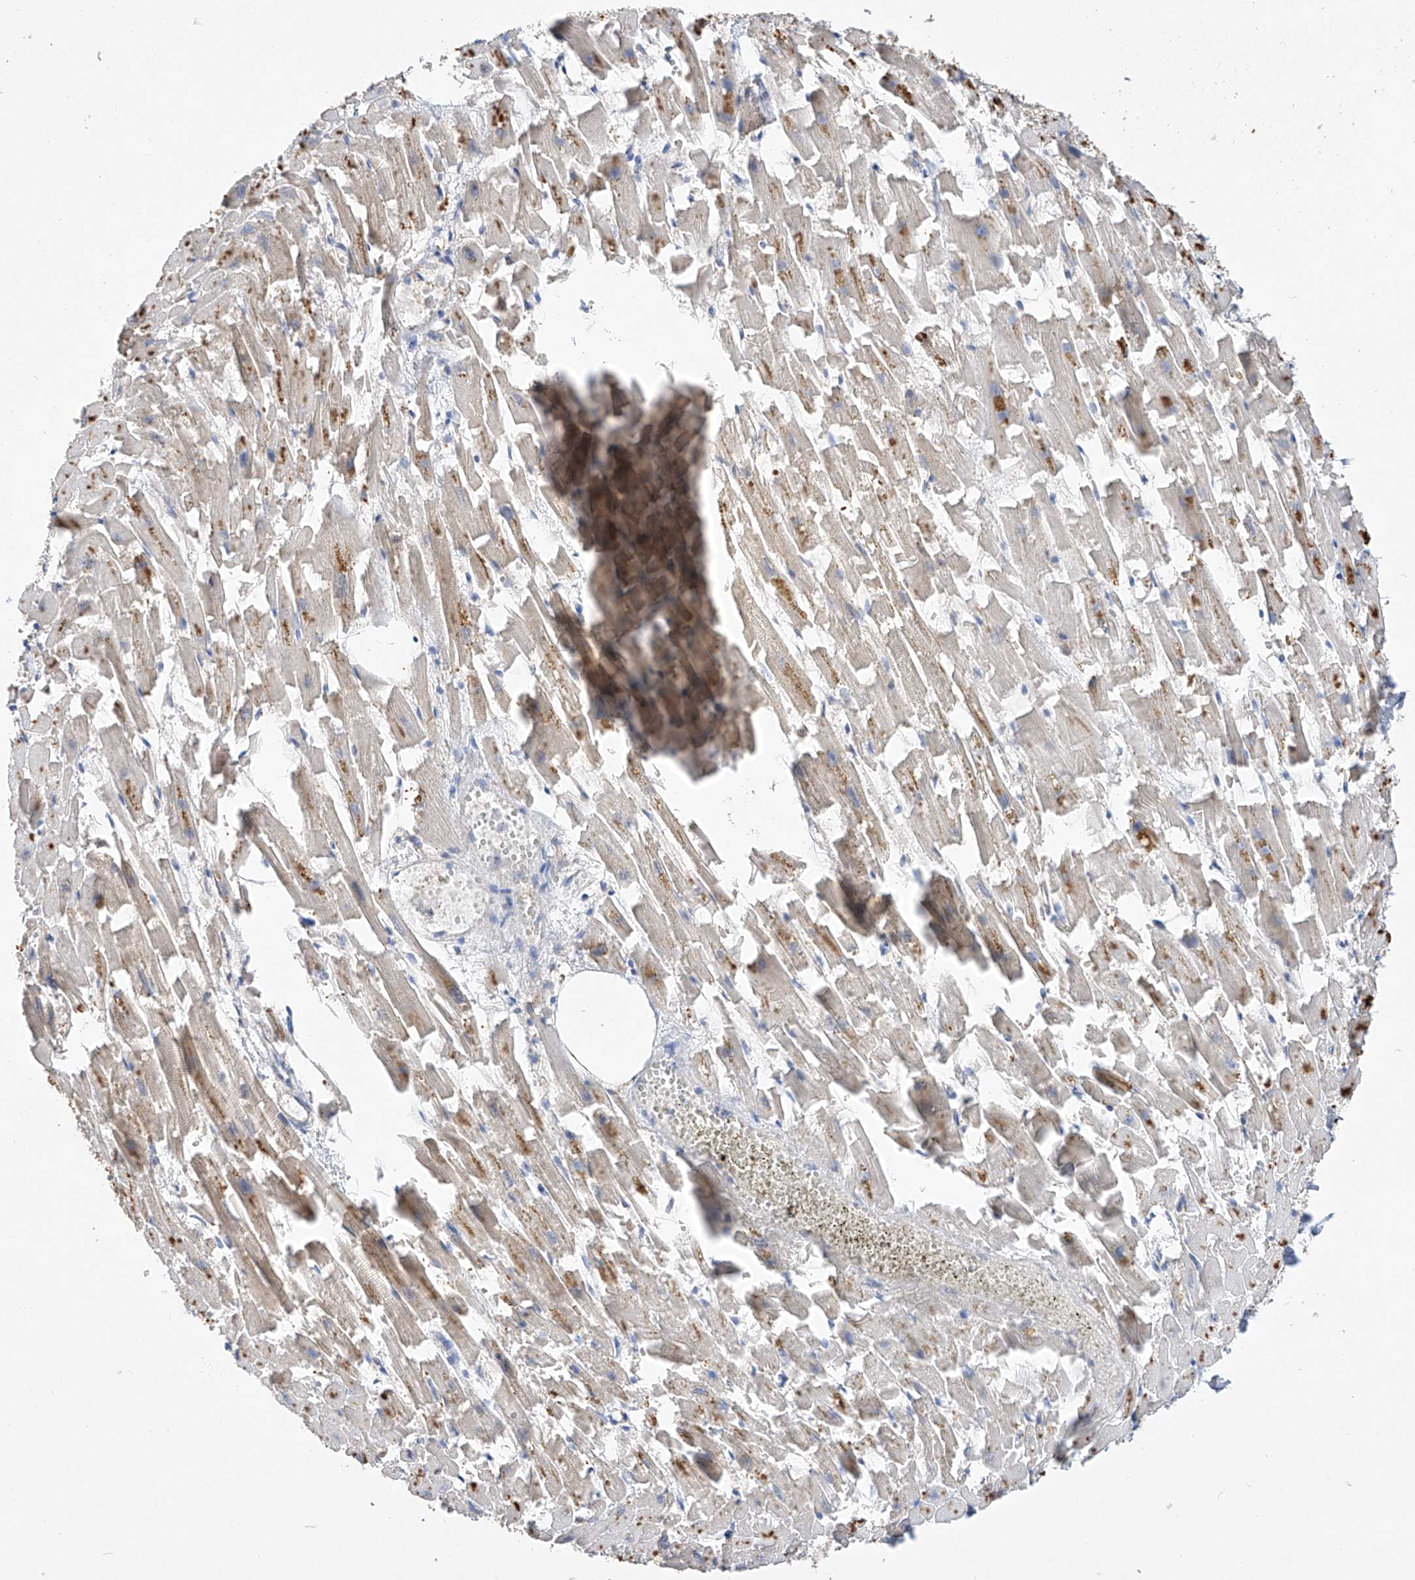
{"staining": {"intensity": "moderate", "quantity": "25%-75%", "location": "cytoplasmic/membranous"}, "tissue": "heart muscle", "cell_type": "Cardiomyocytes", "image_type": "normal", "snomed": [{"axis": "morphology", "description": "Normal tissue, NOS"}, {"axis": "topography", "description": "Heart"}], "caption": "A micrograph showing moderate cytoplasmic/membranous positivity in about 25%-75% of cardiomyocytes in normal heart muscle, as visualized by brown immunohistochemical staining.", "gene": "AMD1", "patient": {"sex": "female", "age": 64}}